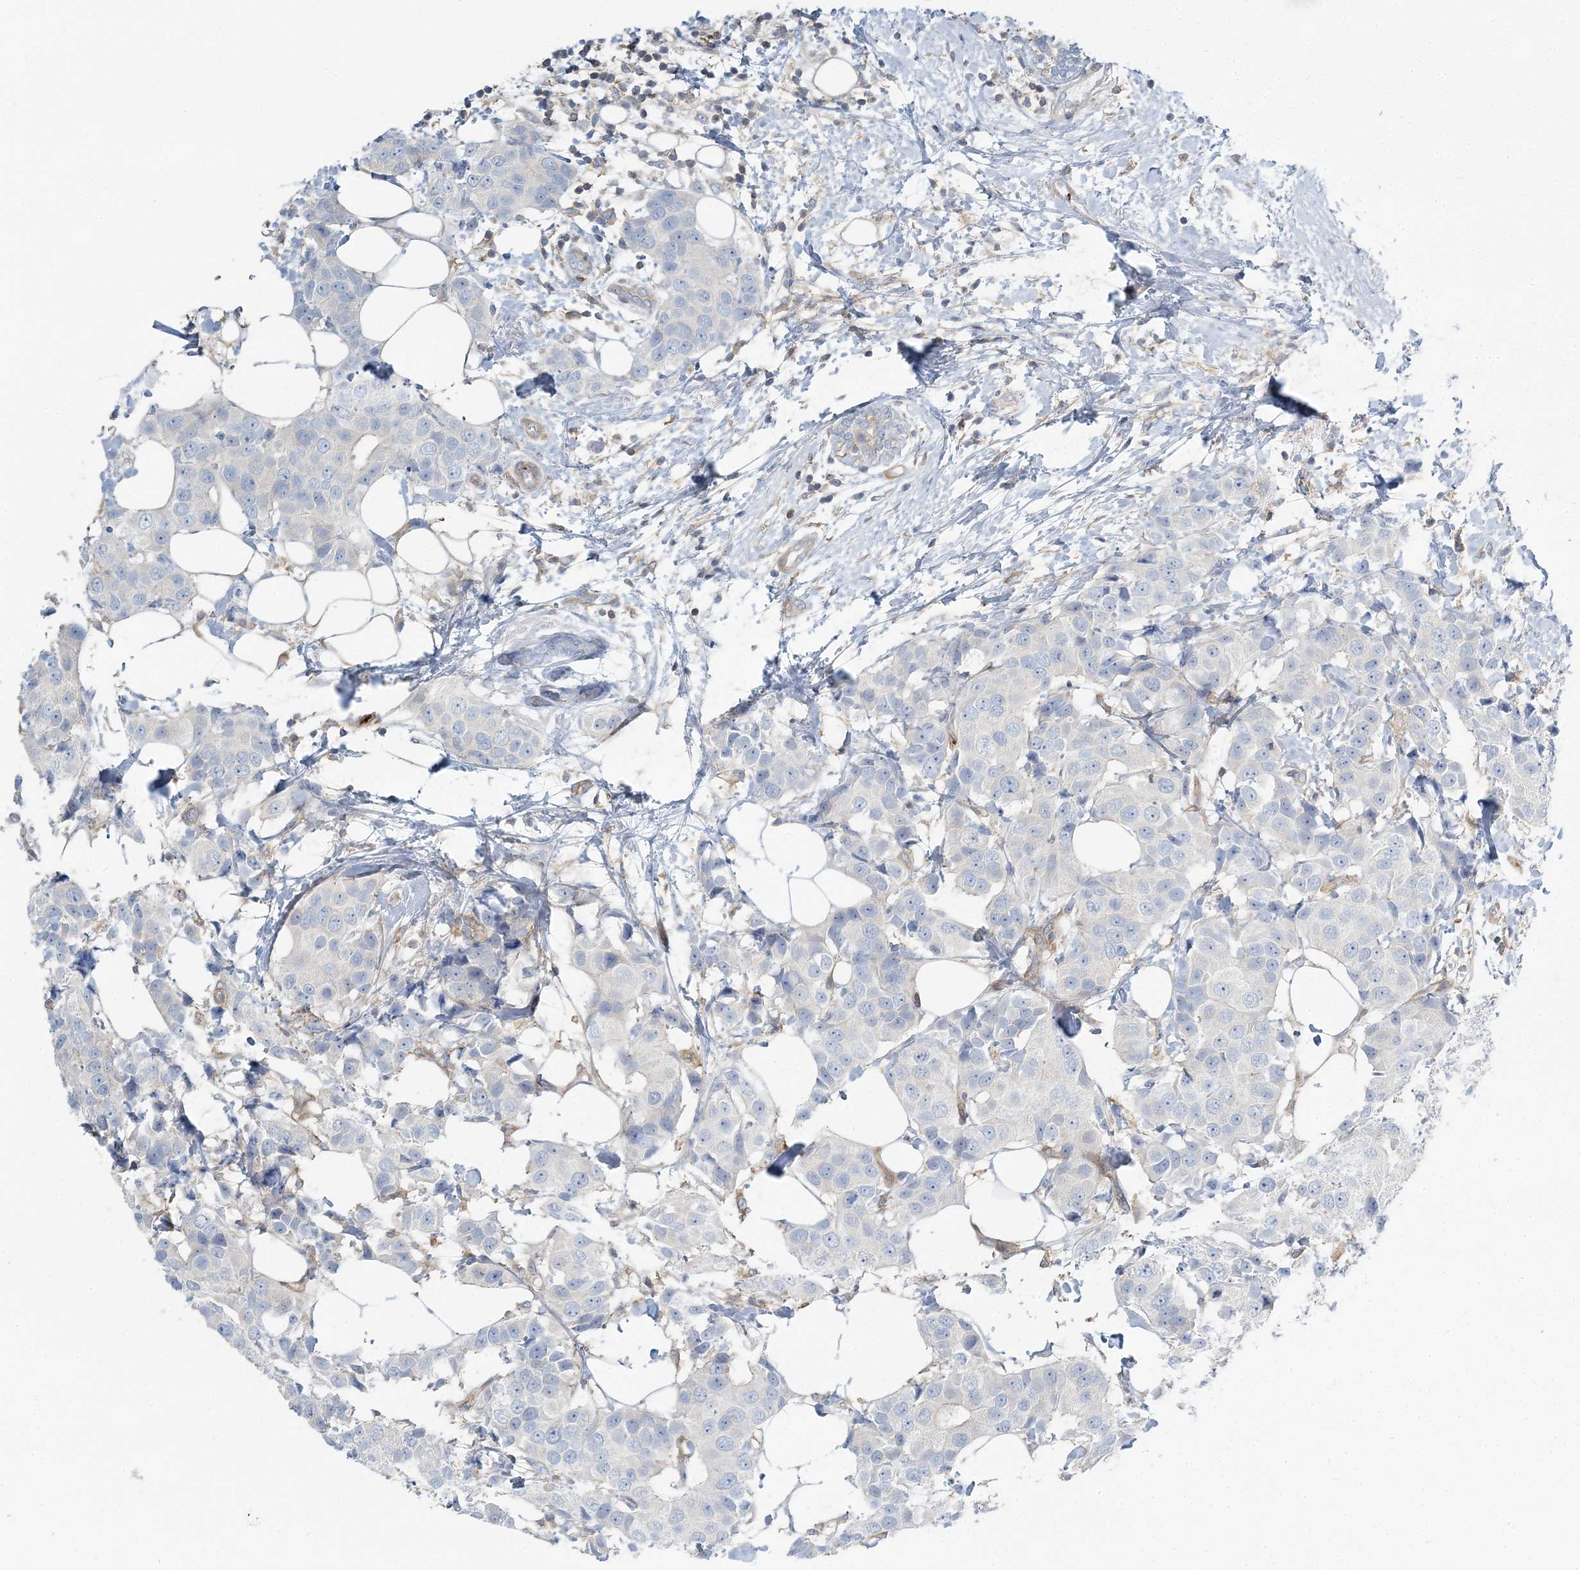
{"staining": {"intensity": "negative", "quantity": "none", "location": "none"}, "tissue": "breast cancer", "cell_type": "Tumor cells", "image_type": "cancer", "snomed": [{"axis": "morphology", "description": "Normal tissue, NOS"}, {"axis": "morphology", "description": "Duct carcinoma"}, {"axis": "topography", "description": "Breast"}], "caption": "The image demonstrates no significant positivity in tumor cells of invasive ductal carcinoma (breast).", "gene": "CUEDC2", "patient": {"sex": "female", "age": 39}}